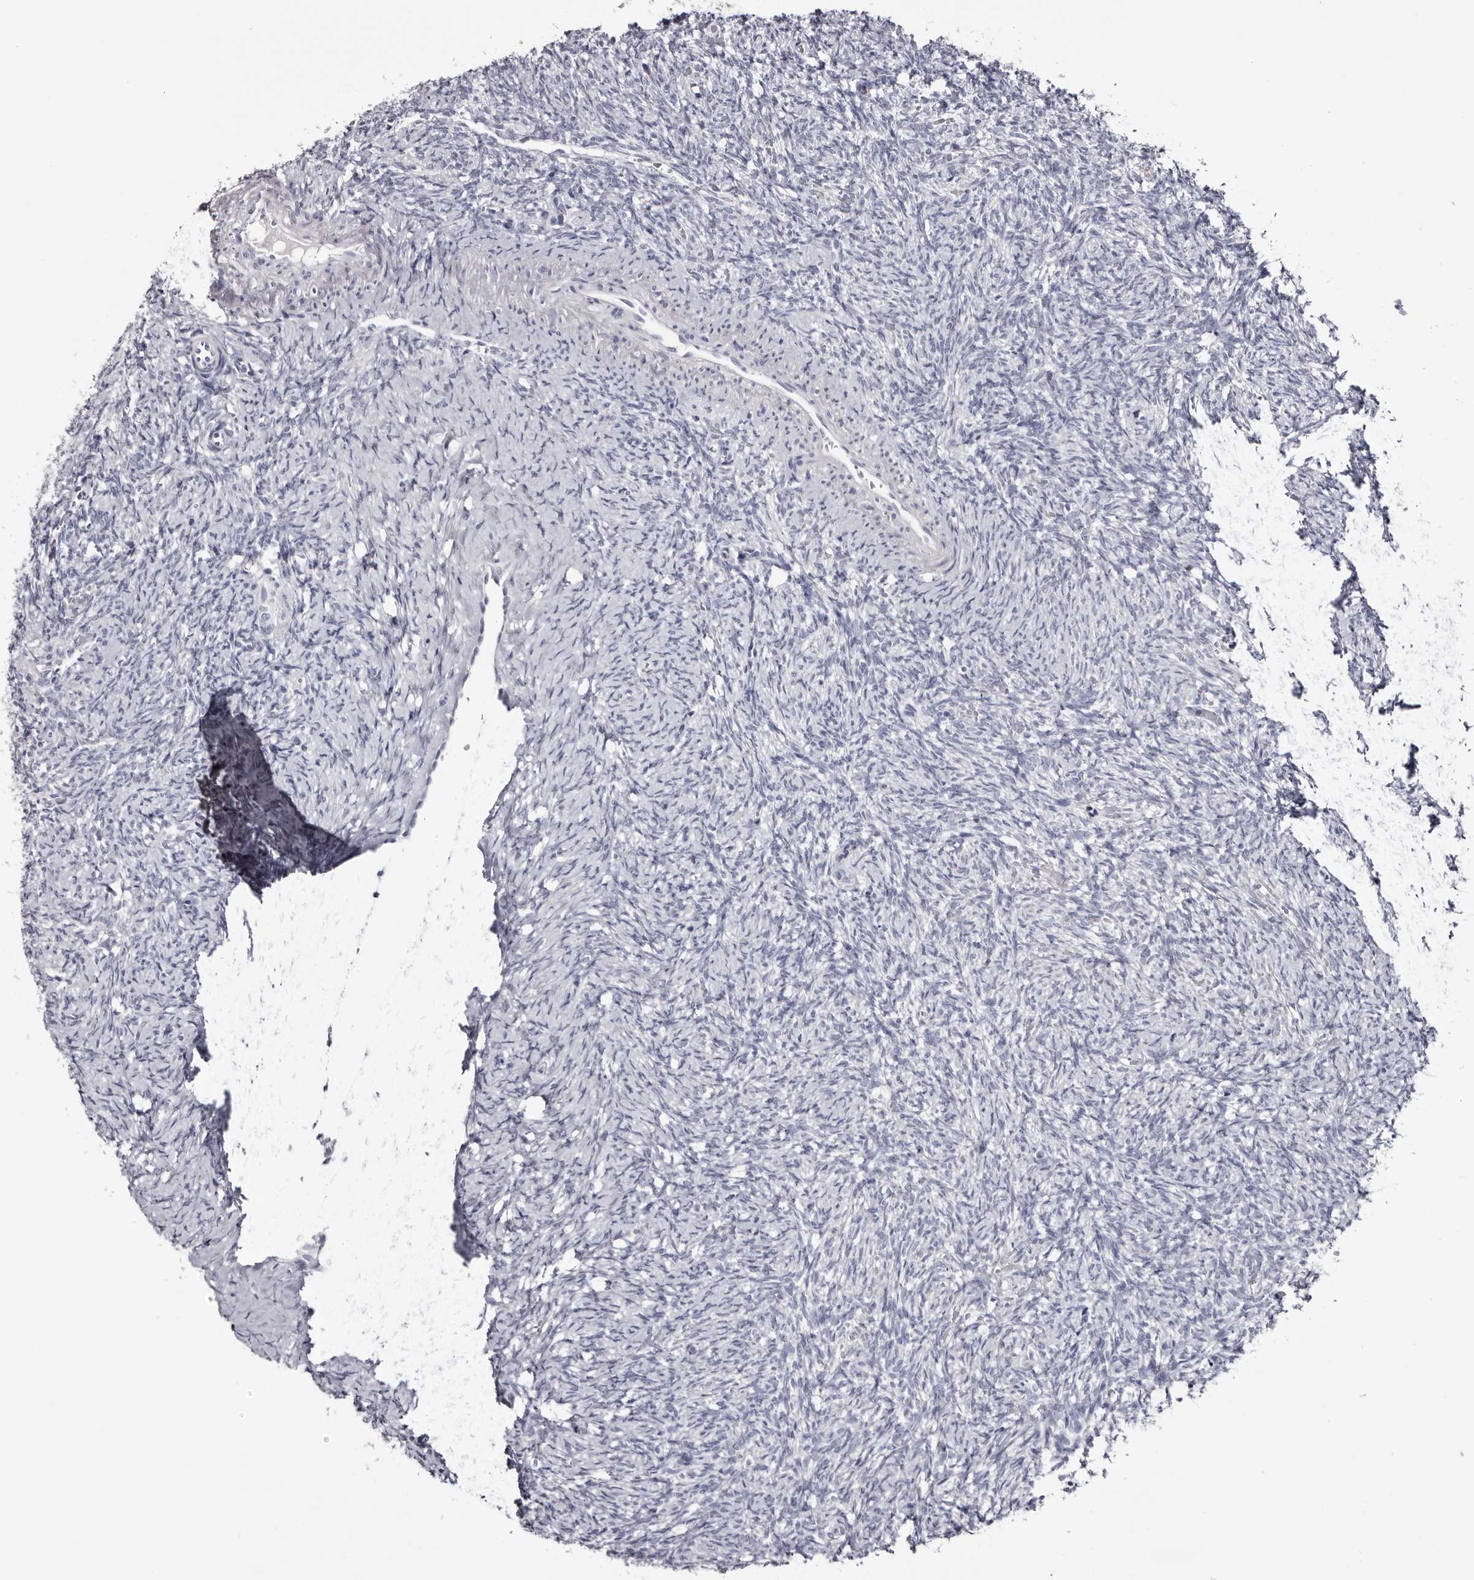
{"staining": {"intensity": "negative", "quantity": "none", "location": "none"}, "tissue": "ovary", "cell_type": "Follicle cells", "image_type": "normal", "snomed": [{"axis": "morphology", "description": "Normal tissue, NOS"}, {"axis": "topography", "description": "Ovary"}], "caption": "A histopathology image of ovary stained for a protein shows no brown staining in follicle cells. (DAB (3,3'-diaminobenzidine) IHC with hematoxylin counter stain).", "gene": "CA6", "patient": {"sex": "female", "age": 41}}